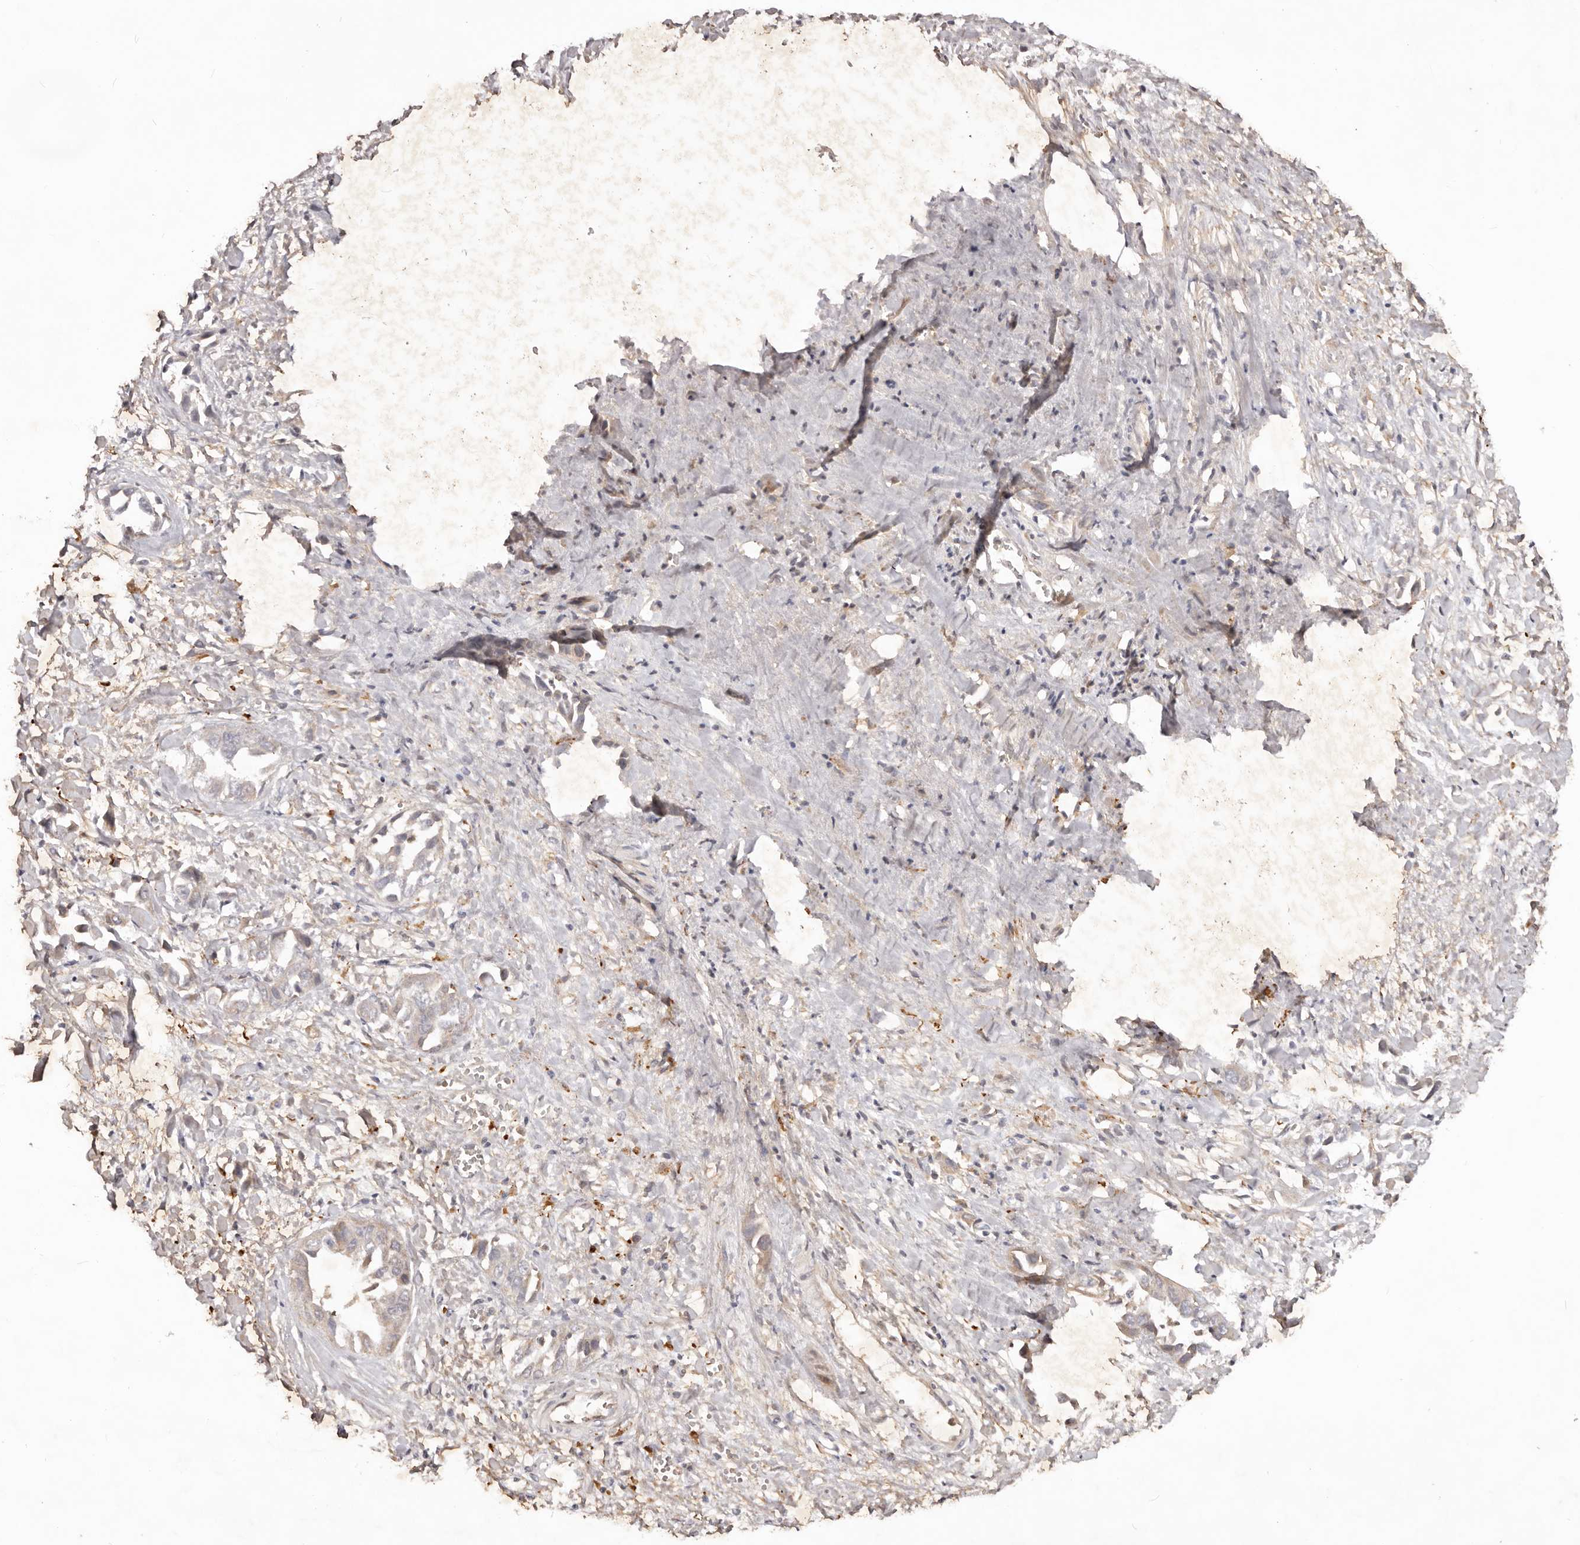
{"staining": {"intensity": "negative", "quantity": "none", "location": "none"}, "tissue": "liver cancer", "cell_type": "Tumor cells", "image_type": "cancer", "snomed": [{"axis": "morphology", "description": "Cholangiocarcinoma"}, {"axis": "topography", "description": "Liver"}], "caption": "An immunohistochemistry (IHC) photomicrograph of liver cancer is shown. There is no staining in tumor cells of liver cancer.", "gene": "PKIB", "patient": {"sex": "female", "age": 52}}